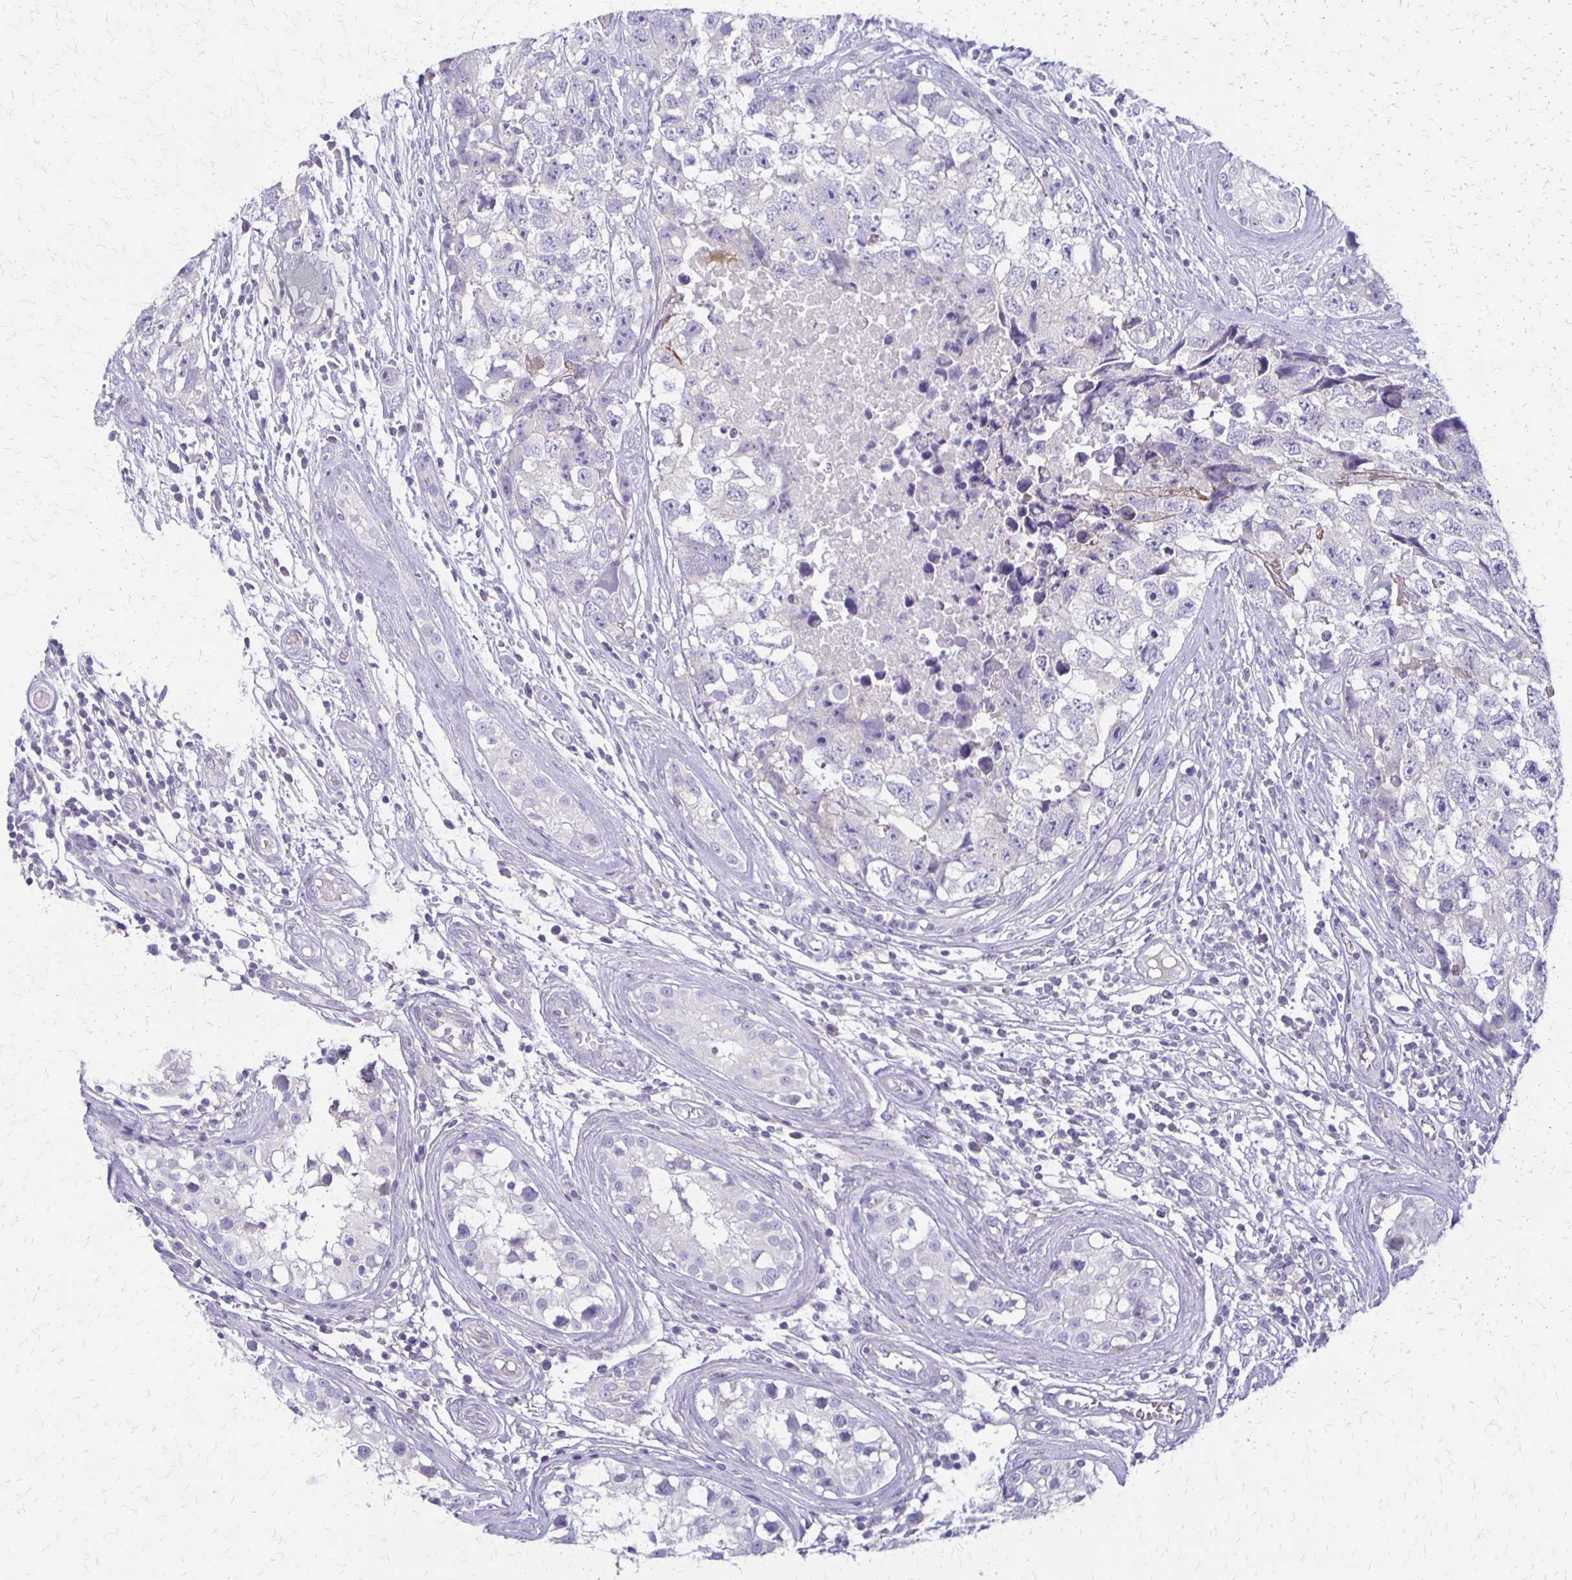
{"staining": {"intensity": "negative", "quantity": "none", "location": "none"}, "tissue": "testis cancer", "cell_type": "Tumor cells", "image_type": "cancer", "snomed": [{"axis": "morphology", "description": "Carcinoma, Embryonal, NOS"}, {"axis": "topography", "description": "Testis"}], "caption": "The photomicrograph demonstrates no staining of tumor cells in testis embryonal carcinoma.", "gene": "RHOC", "patient": {"sex": "male", "age": 22}}